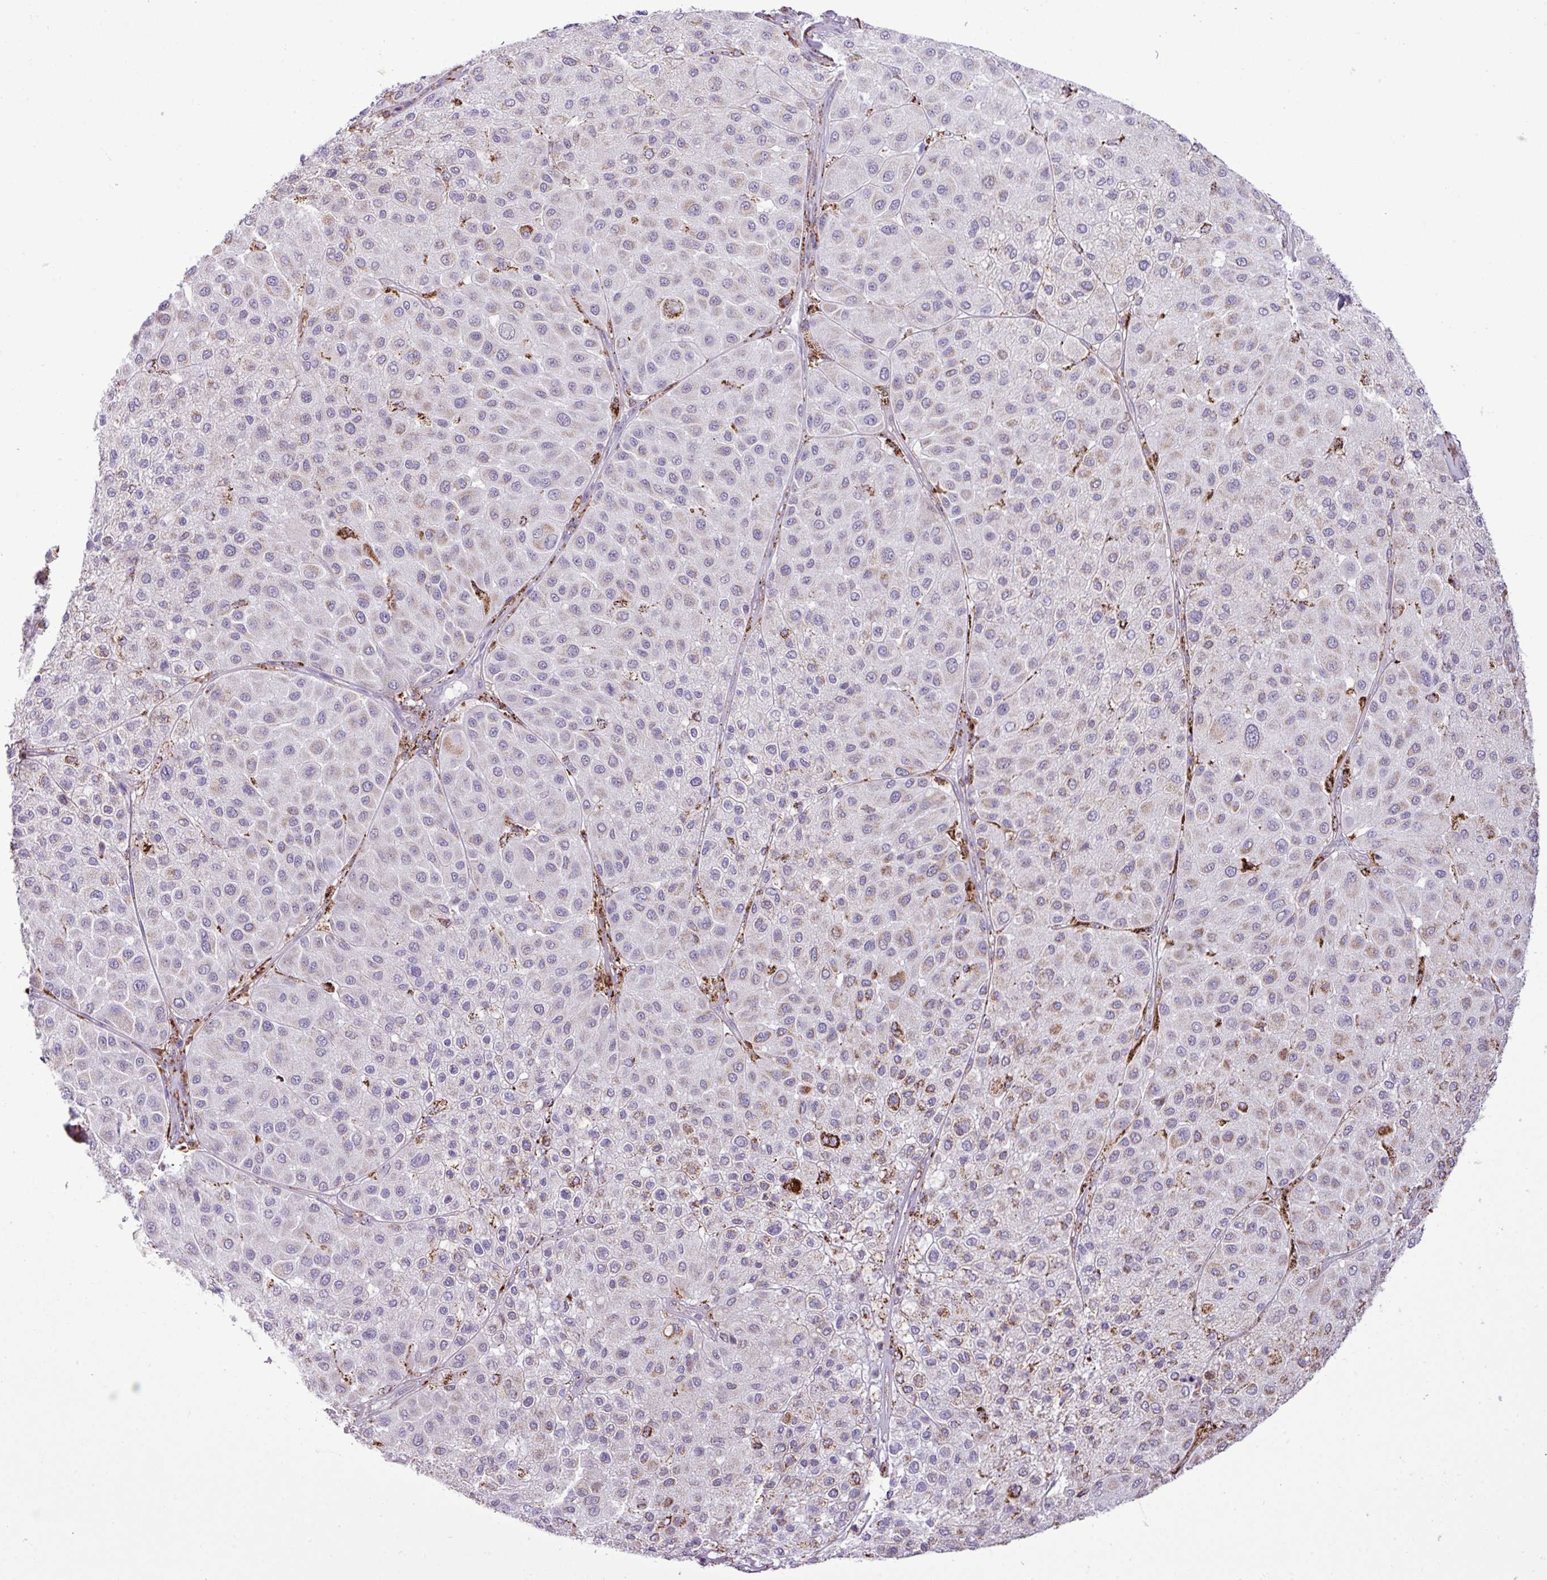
{"staining": {"intensity": "moderate", "quantity": "<25%", "location": "cytoplasmic/membranous"}, "tissue": "melanoma", "cell_type": "Tumor cells", "image_type": "cancer", "snomed": [{"axis": "morphology", "description": "Malignant melanoma, Metastatic site"}, {"axis": "topography", "description": "Smooth muscle"}], "caption": "High-magnification brightfield microscopy of malignant melanoma (metastatic site) stained with DAB (brown) and counterstained with hematoxylin (blue). tumor cells exhibit moderate cytoplasmic/membranous staining is present in about<25% of cells.", "gene": "SGPP1", "patient": {"sex": "male", "age": 41}}